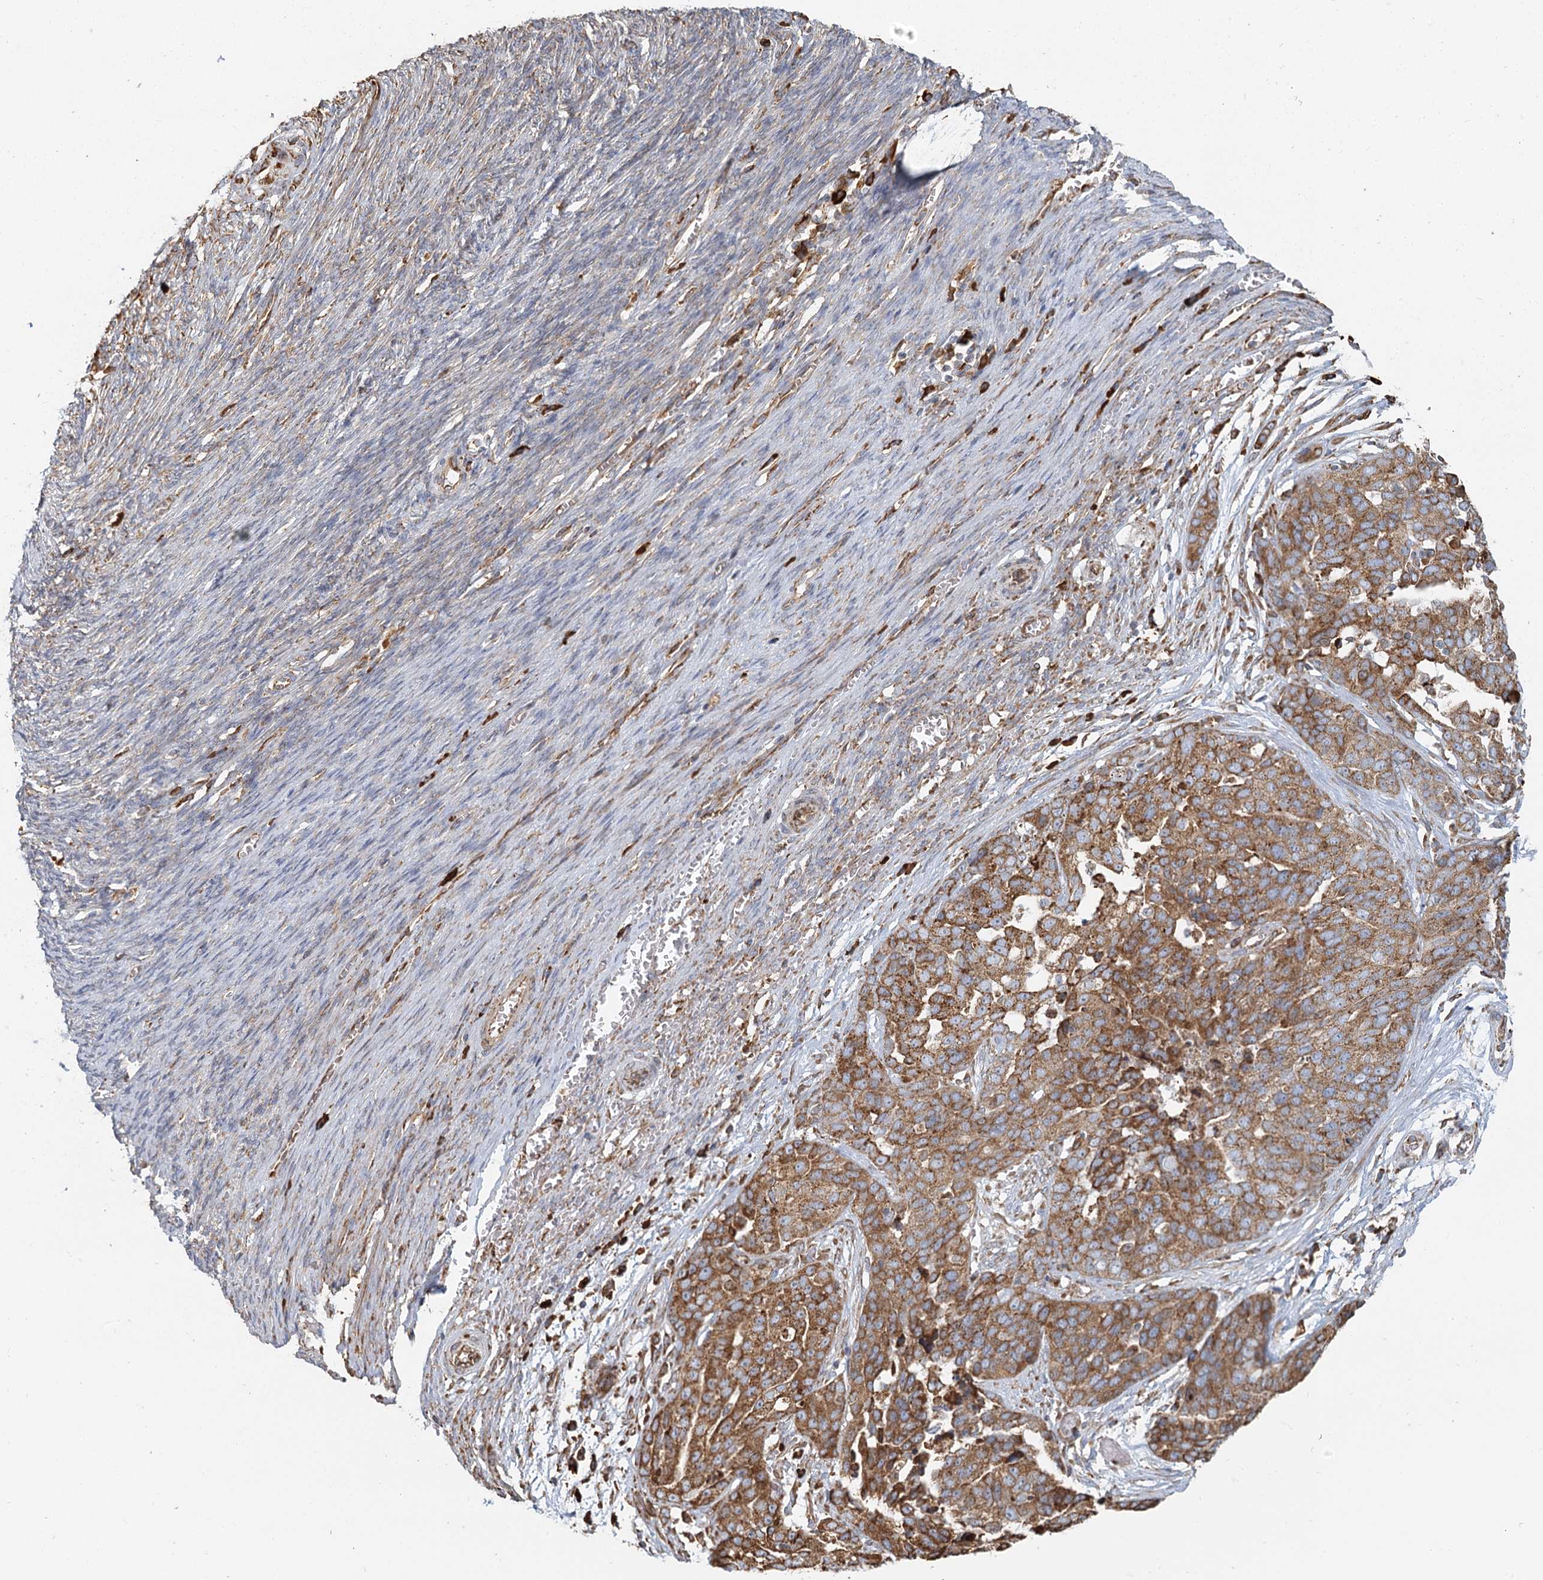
{"staining": {"intensity": "moderate", "quantity": ">75%", "location": "cytoplasmic/membranous"}, "tissue": "ovarian cancer", "cell_type": "Tumor cells", "image_type": "cancer", "snomed": [{"axis": "morphology", "description": "Cystadenocarcinoma, serous, NOS"}, {"axis": "topography", "description": "Ovary"}], "caption": "Immunohistochemical staining of ovarian cancer (serous cystadenocarcinoma) demonstrates medium levels of moderate cytoplasmic/membranous staining in approximately >75% of tumor cells.", "gene": "TAS1R1", "patient": {"sex": "female", "age": 44}}